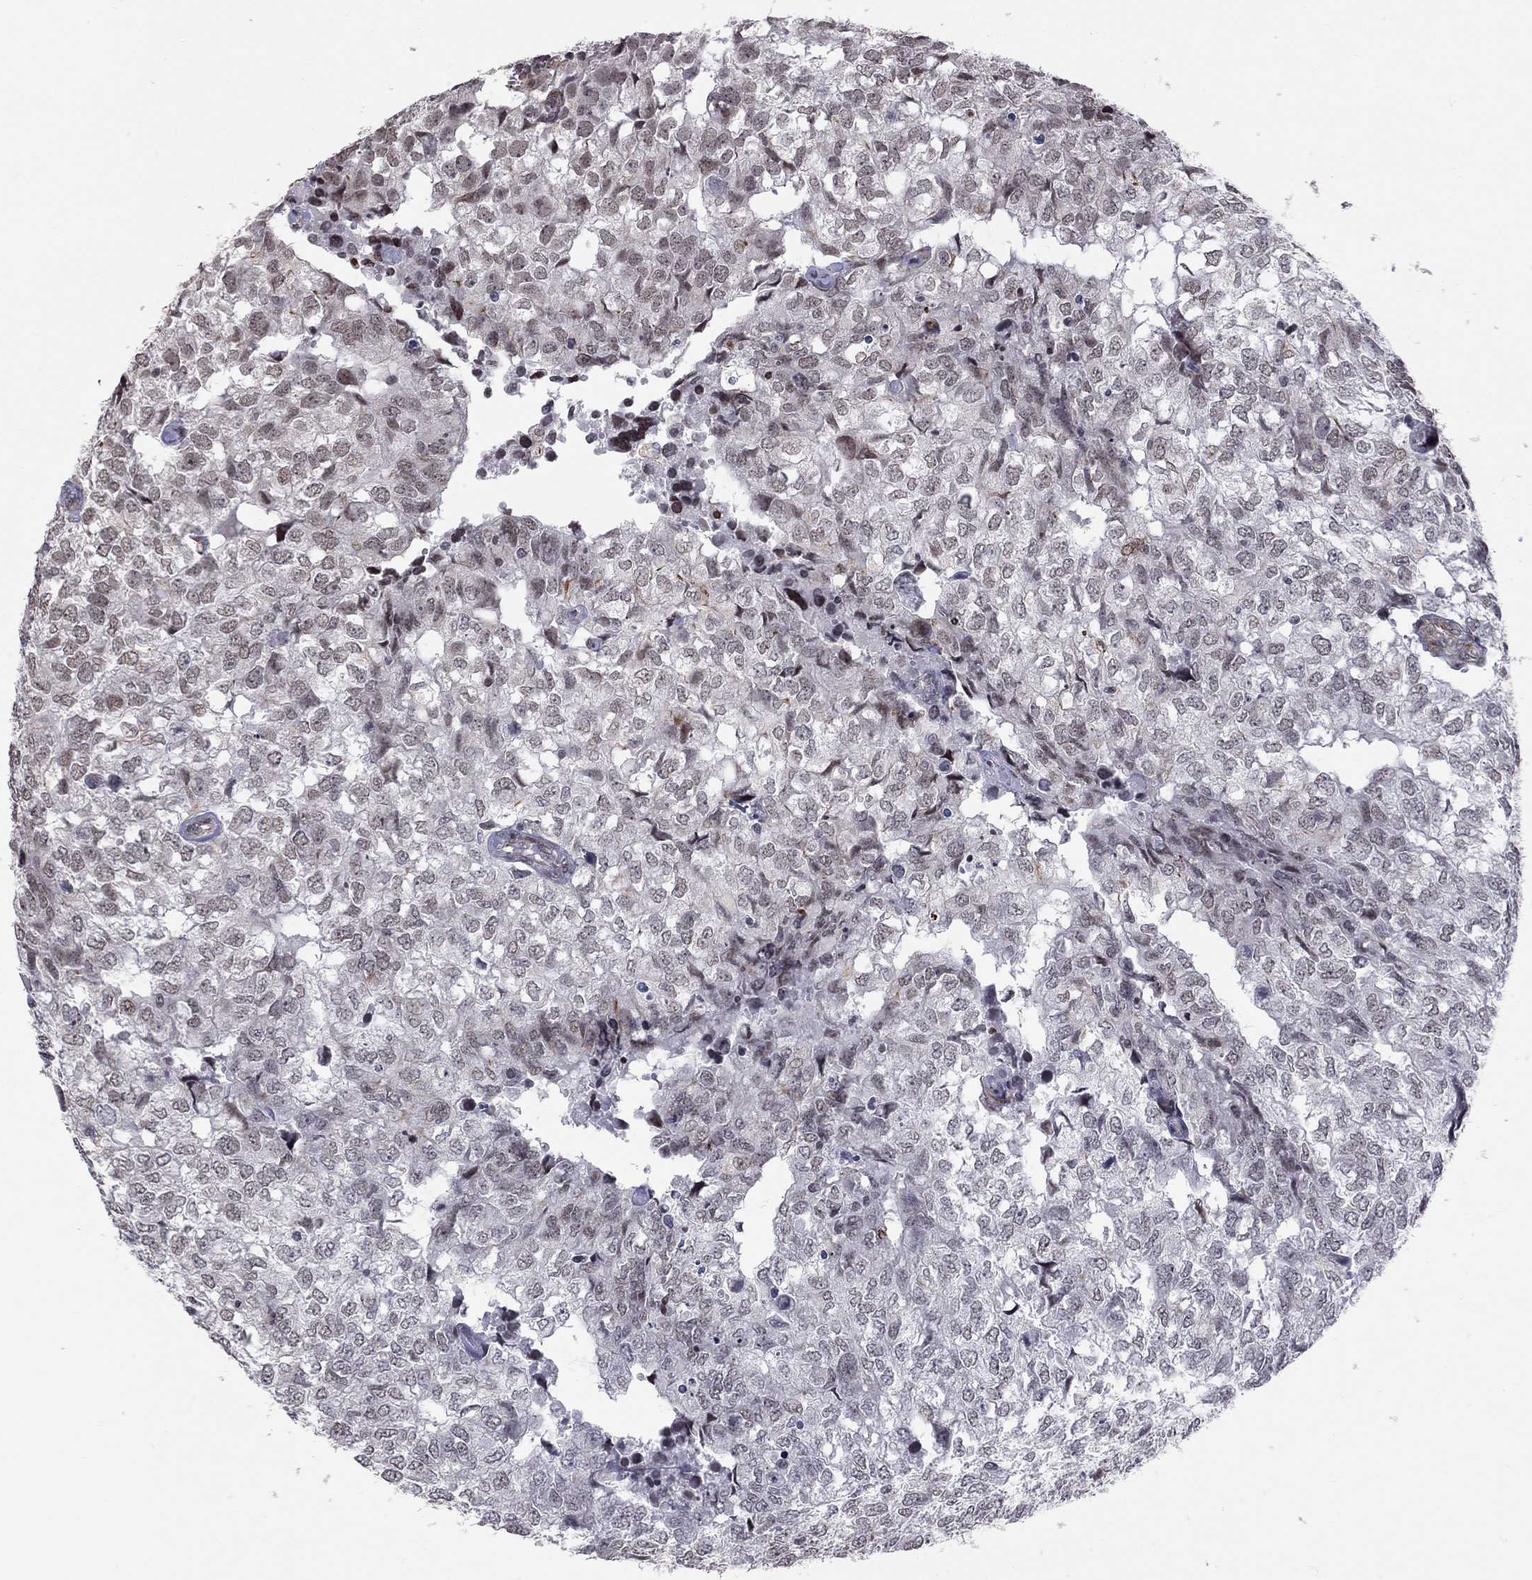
{"staining": {"intensity": "negative", "quantity": "none", "location": "none"}, "tissue": "breast cancer", "cell_type": "Tumor cells", "image_type": "cancer", "snomed": [{"axis": "morphology", "description": "Duct carcinoma"}, {"axis": "topography", "description": "Breast"}], "caption": "This is an IHC micrograph of invasive ductal carcinoma (breast). There is no staining in tumor cells.", "gene": "MTNR1B", "patient": {"sex": "female", "age": 30}}